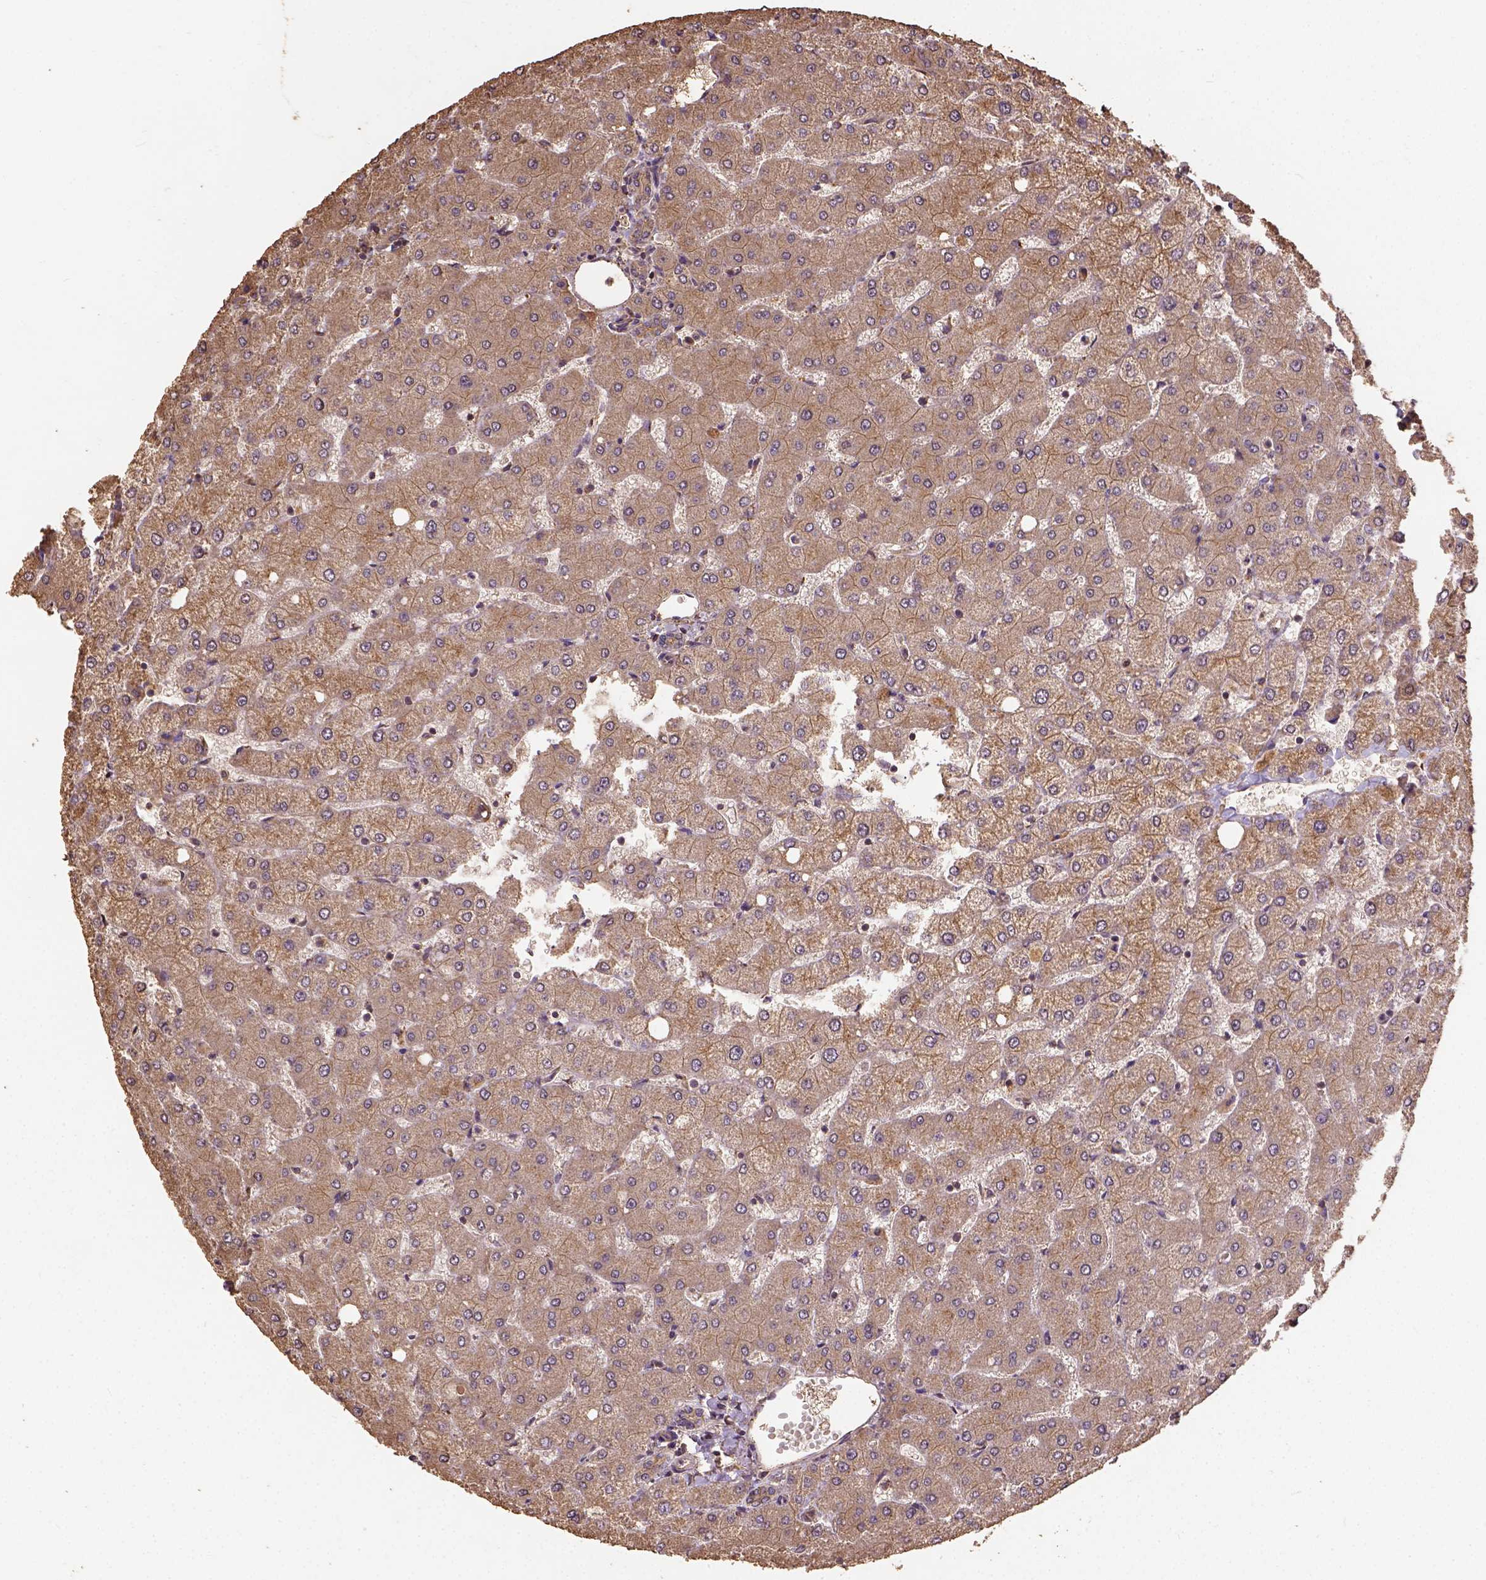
{"staining": {"intensity": "weak", "quantity": ">75%", "location": "cytoplasmic/membranous"}, "tissue": "liver", "cell_type": "Cholangiocytes", "image_type": "normal", "snomed": [{"axis": "morphology", "description": "Normal tissue, NOS"}, {"axis": "topography", "description": "Liver"}], "caption": "This micrograph exhibits immunohistochemistry staining of benign human liver, with low weak cytoplasmic/membranous staining in about >75% of cholangiocytes.", "gene": "ATP1B3", "patient": {"sex": "female", "age": 54}}